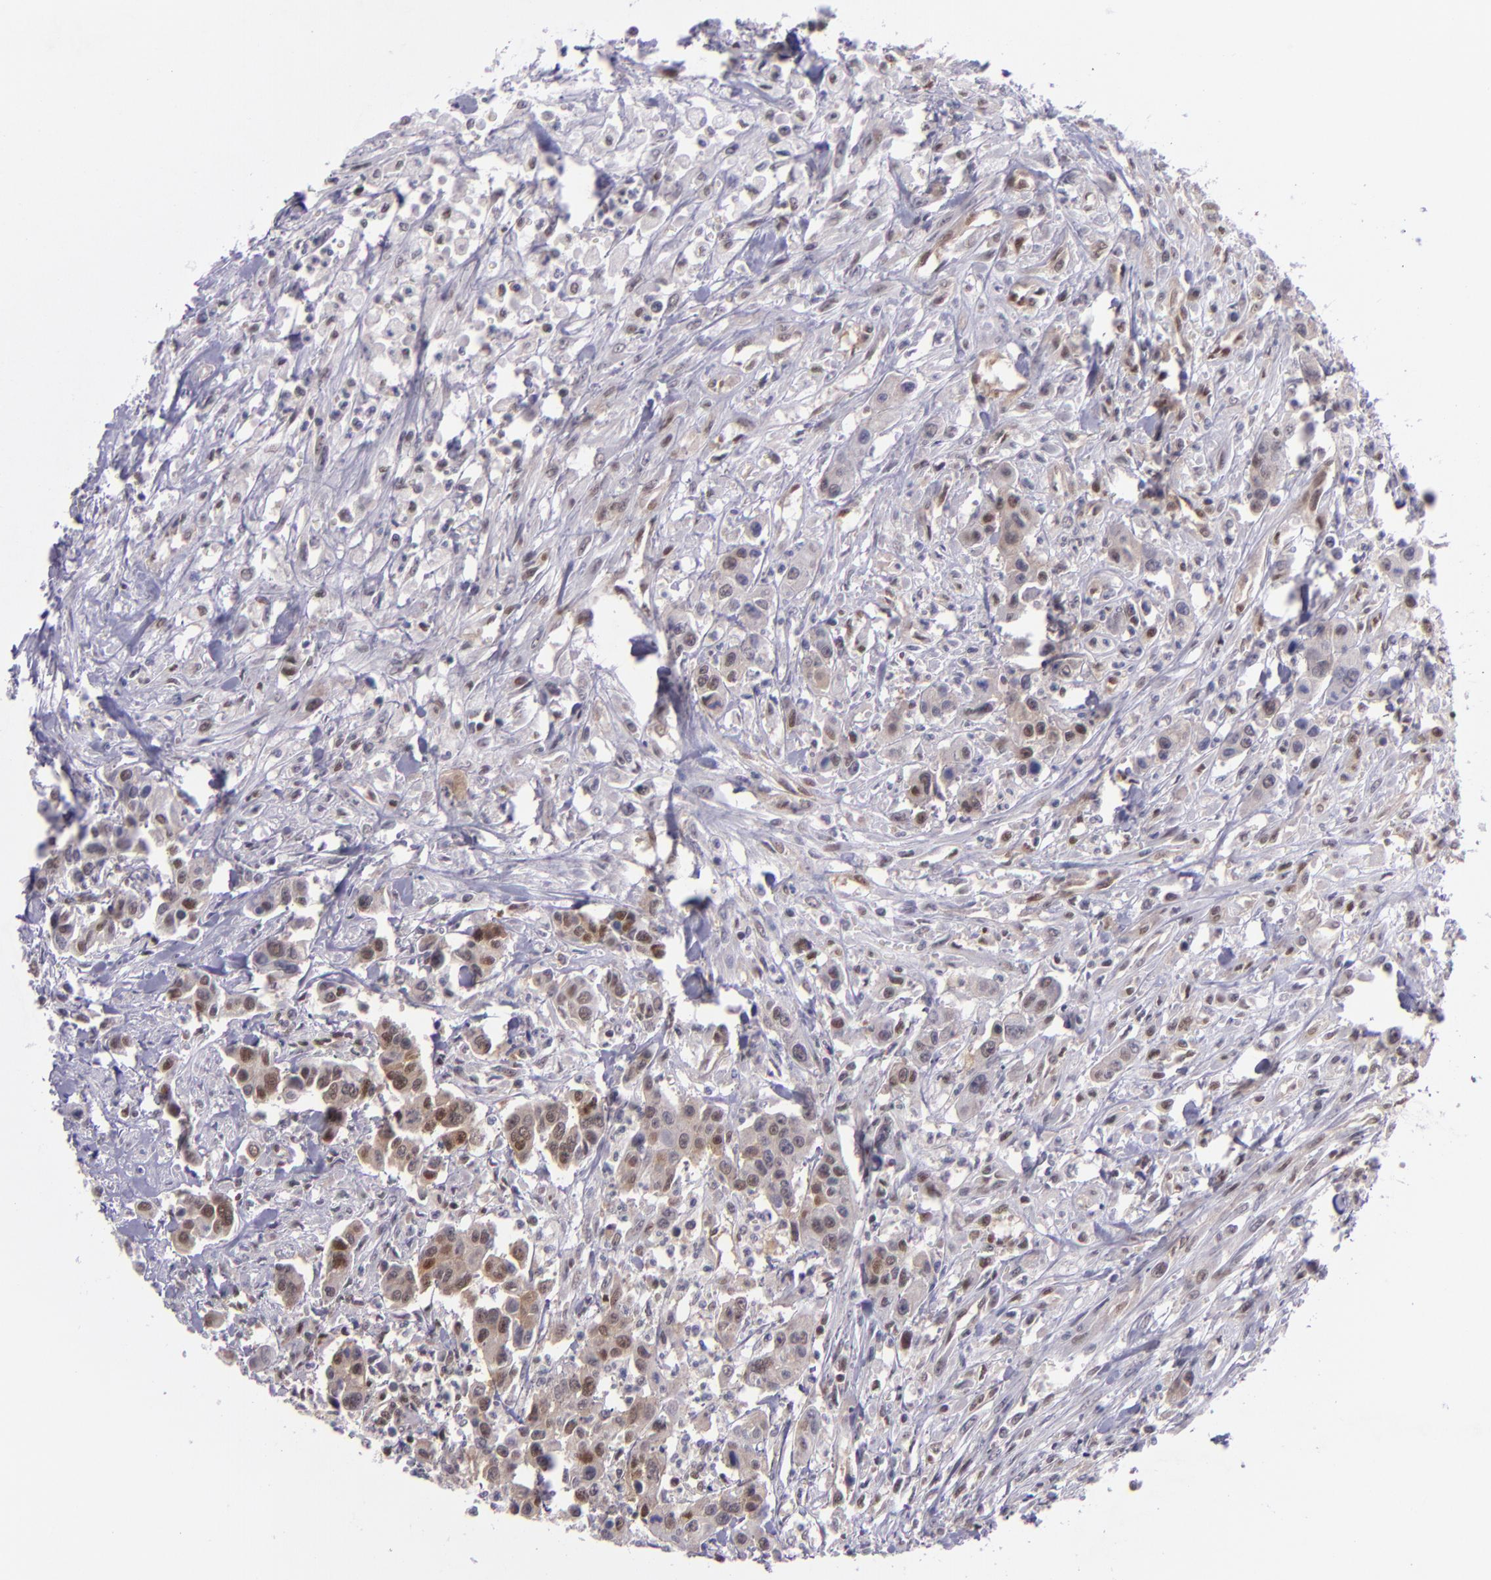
{"staining": {"intensity": "moderate", "quantity": ">75%", "location": "cytoplasmic/membranous,nuclear"}, "tissue": "urothelial cancer", "cell_type": "Tumor cells", "image_type": "cancer", "snomed": [{"axis": "morphology", "description": "Urothelial carcinoma, High grade"}, {"axis": "topography", "description": "Urinary bladder"}], "caption": "Moderate cytoplasmic/membranous and nuclear expression for a protein is present in about >75% of tumor cells of urothelial cancer using IHC.", "gene": "BAG1", "patient": {"sex": "male", "age": 86}}